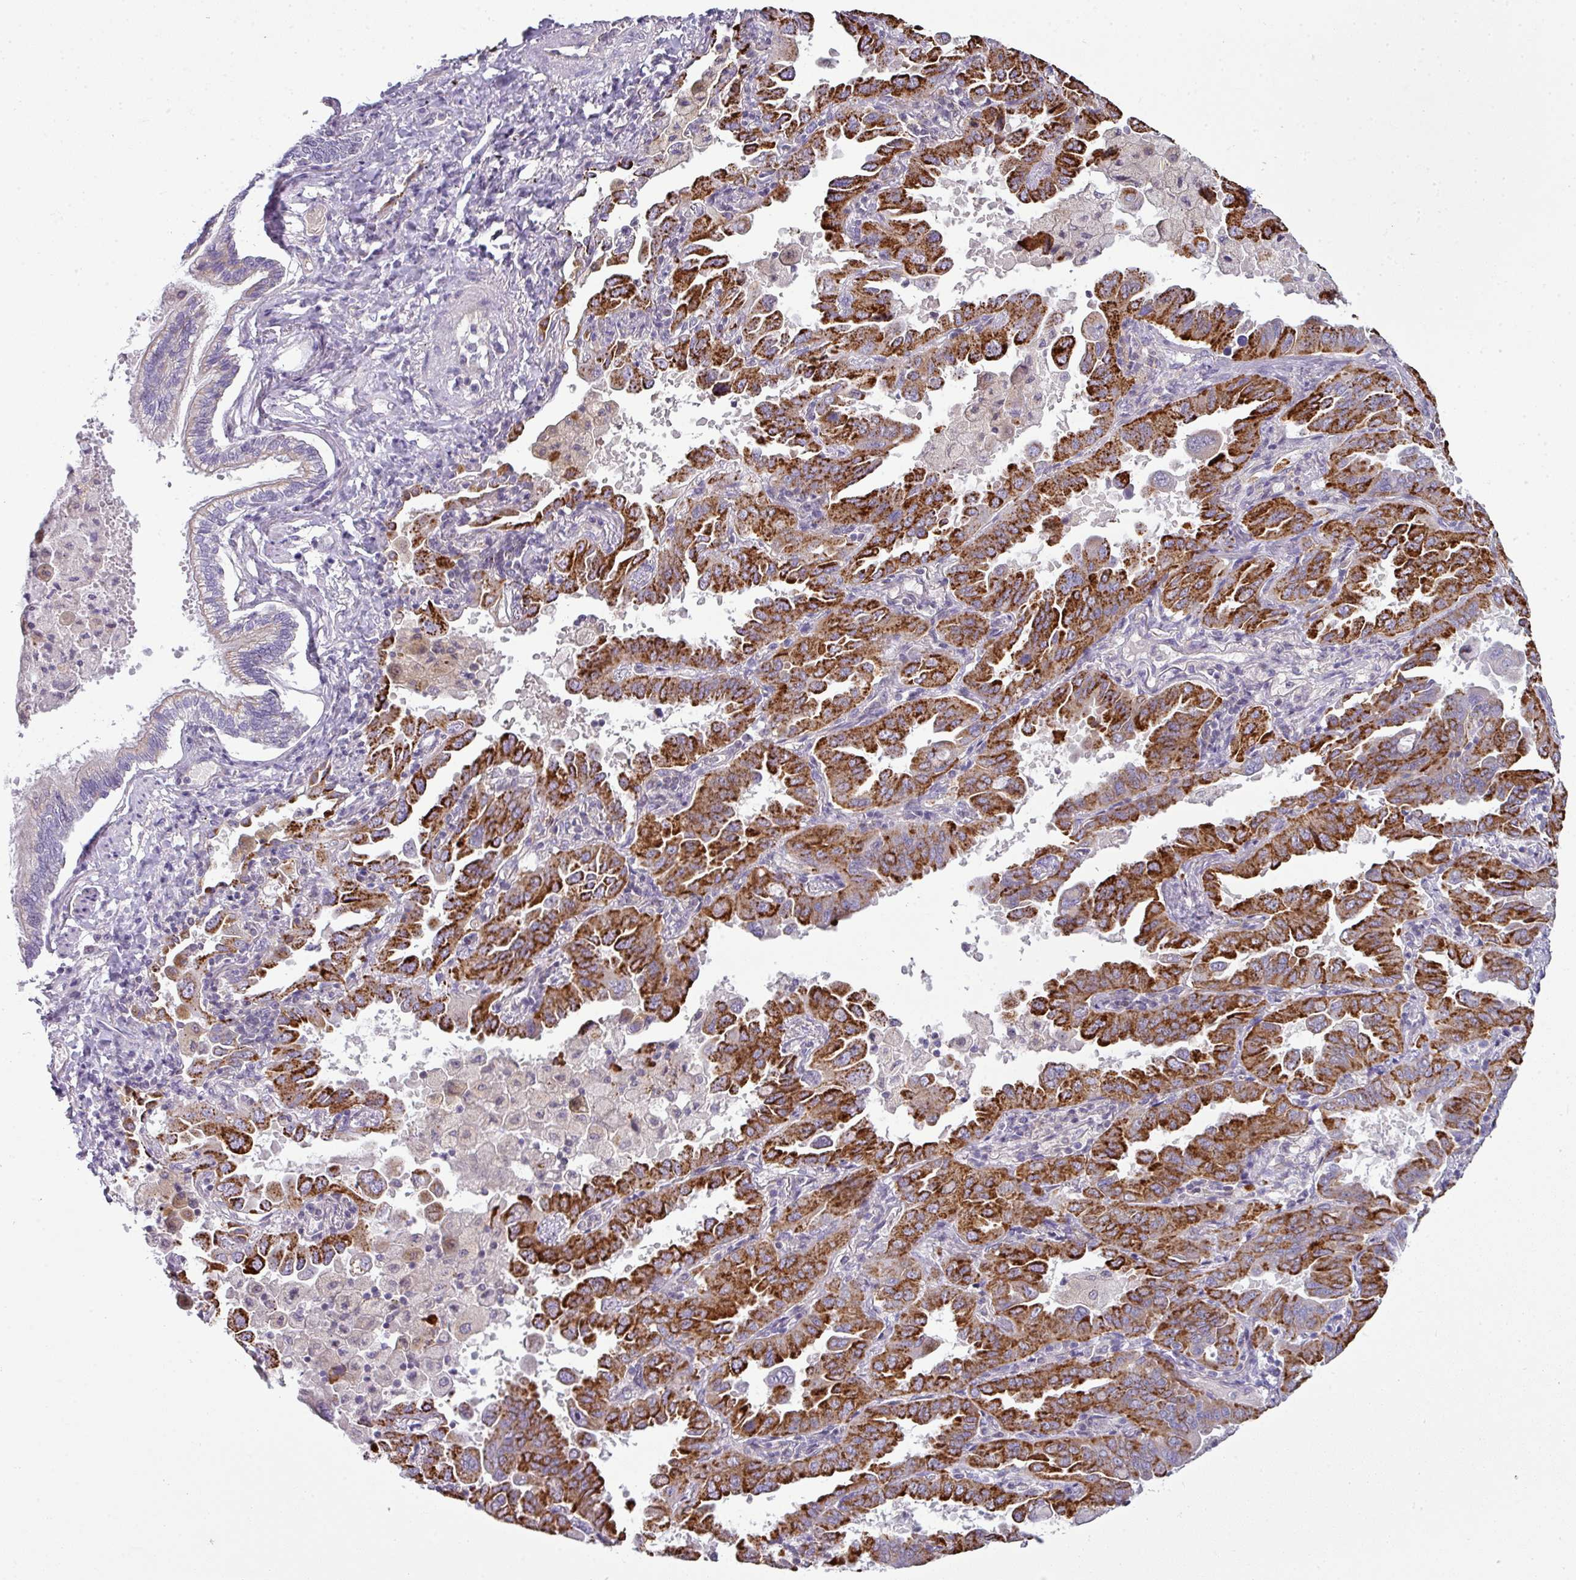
{"staining": {"intensity": "strong", "quantity": ">75%", "location": "cytoplasmic/membranous"}, "tissue": "lung cancer", "cell_type": "Tumor cells", "image_type": "cancer", "snomed": [{"axis": "morphology", "description": "Adenocarcinoma, NOS"}, {"axis": "topography", "description": "Lung"}], "caption": "Adenocarcinoma (lung) stained for a protein (brown) displays strong cytoplasmic/membranous positive expression in about >75% of tumor cells.", "gene": "STAT5A", "patient": {"sex": "male", "age": 64}}